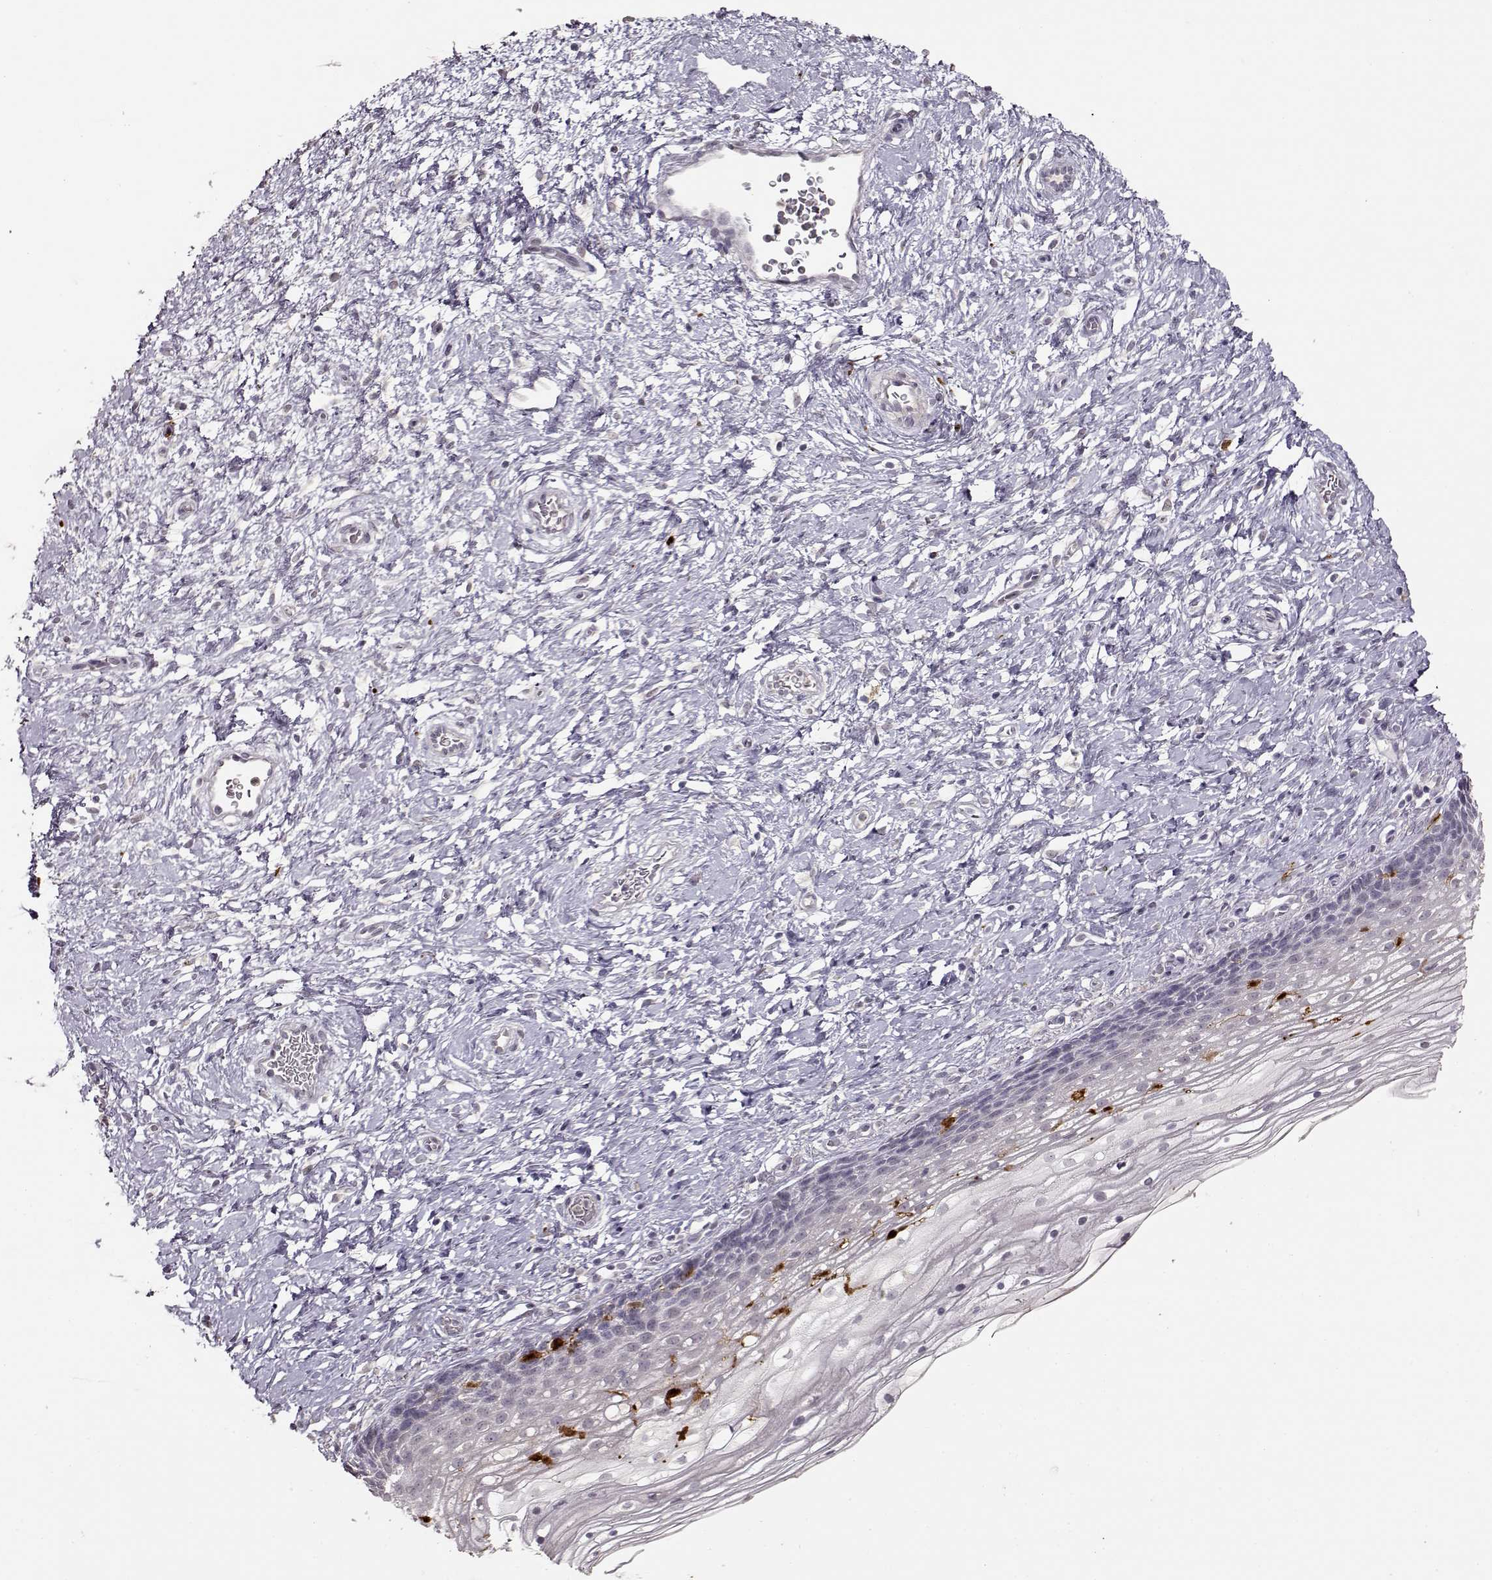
{"staining": {"intensity": "negative", "quantity": "none", "location": "none"}, "tissue": "cervix", "cell_type": "Glandular cells", "image_type": "normal", "snomed": [{"axis": "morphology", "description": "Normal tissue, NOS"}, {"axis": "topography", "description": "Cervix"}], "caption": "Image shows no significant protein staining in glandular cells of normal cervix. (DAB (3,3'-diaminobenzidine) immunohistochemistry (IHC) visualized using brightfield microscopy, high magnification).", "gene": "S100B", "patient": {"sex": "female", "age": 34}}